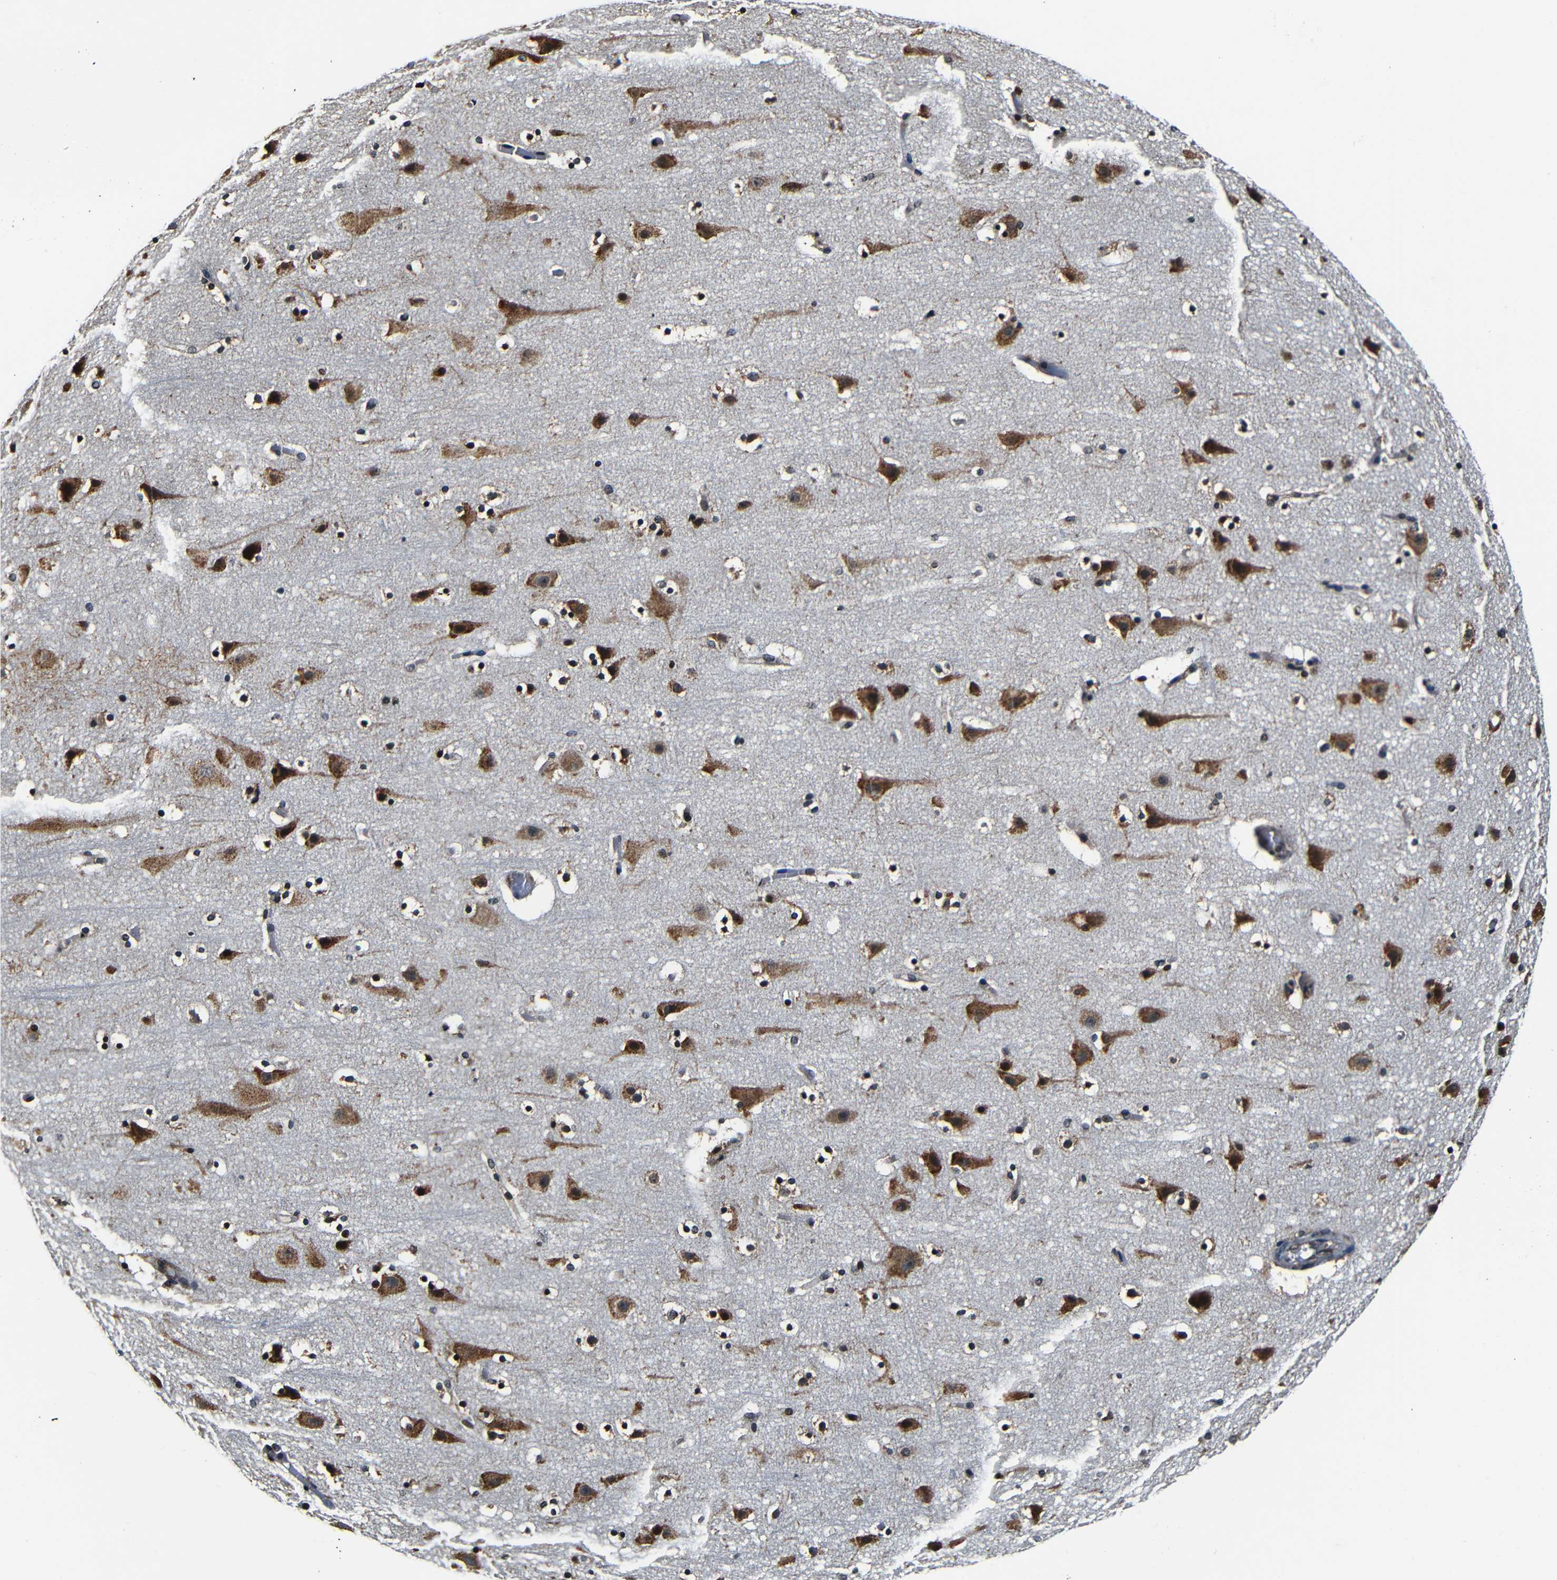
{"staining": {"intensity": "moderate", "quantity": "25%-75%", "location": "nuclear"}, "tissue": "cerebral cortex", "cell_type": "Endothelial cells", "image_type": "normal", "snomed": [{"axis": "morphology", "description": "Normal tissue, NOS"}, {"axis": "topography", "description": "Cerebral cortex"}], "caption": "DAB immunohistochemical staining of unremarkable human cerebral cortex demonstrates moderate nuclear protein positivity in about 25%-75% of endothelial cells. Using DAB (3,3'-diaminobenzidine) (brown) and hematoxylin (blue) stains, captured at high magnification using brightfield microscopy.", "gene": "NCBP3", "patient": {"sex": "male", "age": 45}}